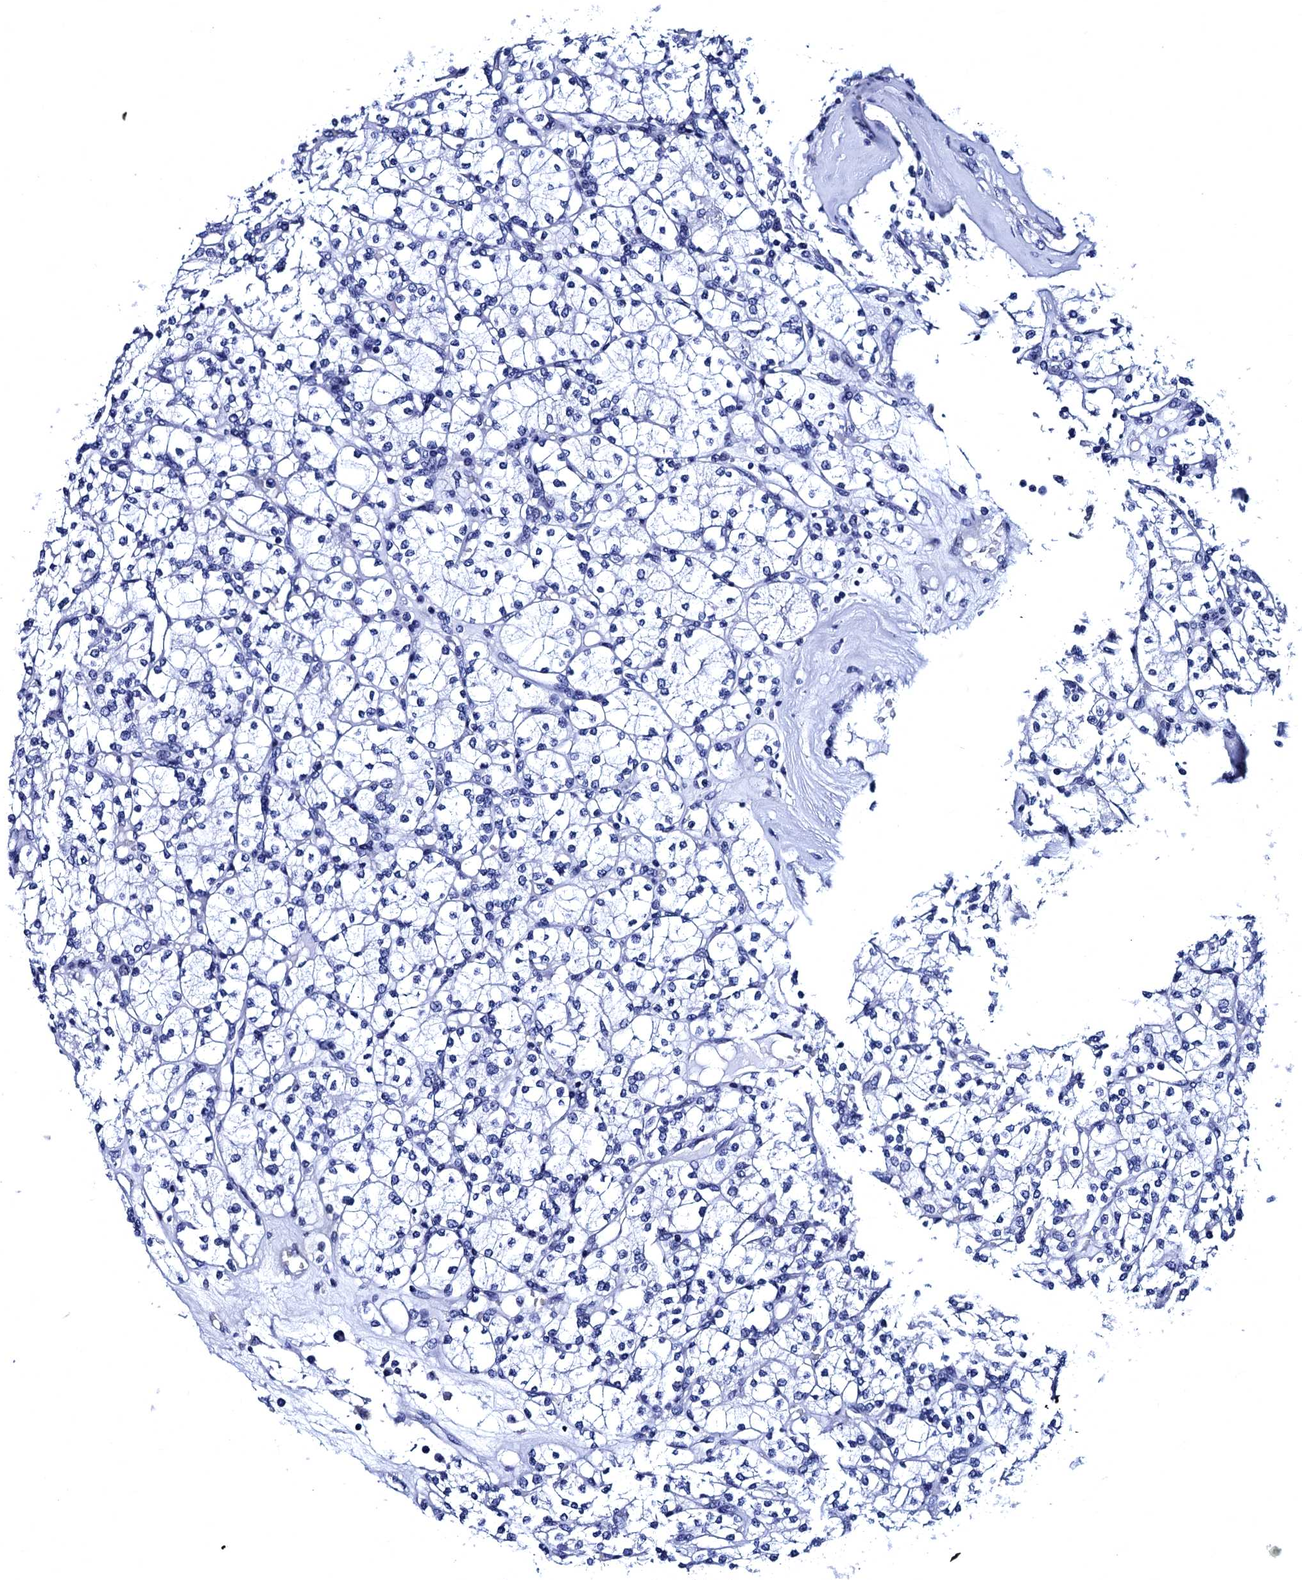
{"staining": {"intensity": "negative", "quantity": "none", "location": "none"}, "tissue": "renal cancer", "cell_type": "Tumor cells", "image_type": "cancer", "snomed": [{"axis": "morphology", "description": "Adenocarcinoma, NOS"}, {"axis": "topography", "description": "Kidney"}], "caption": "Immunohistochemistry of human adenocarcinoma (renal) exhibits no positivity in tumor cells.", "gene": "MYBPC3", "patient": {"sex": "male", "age": 77}}